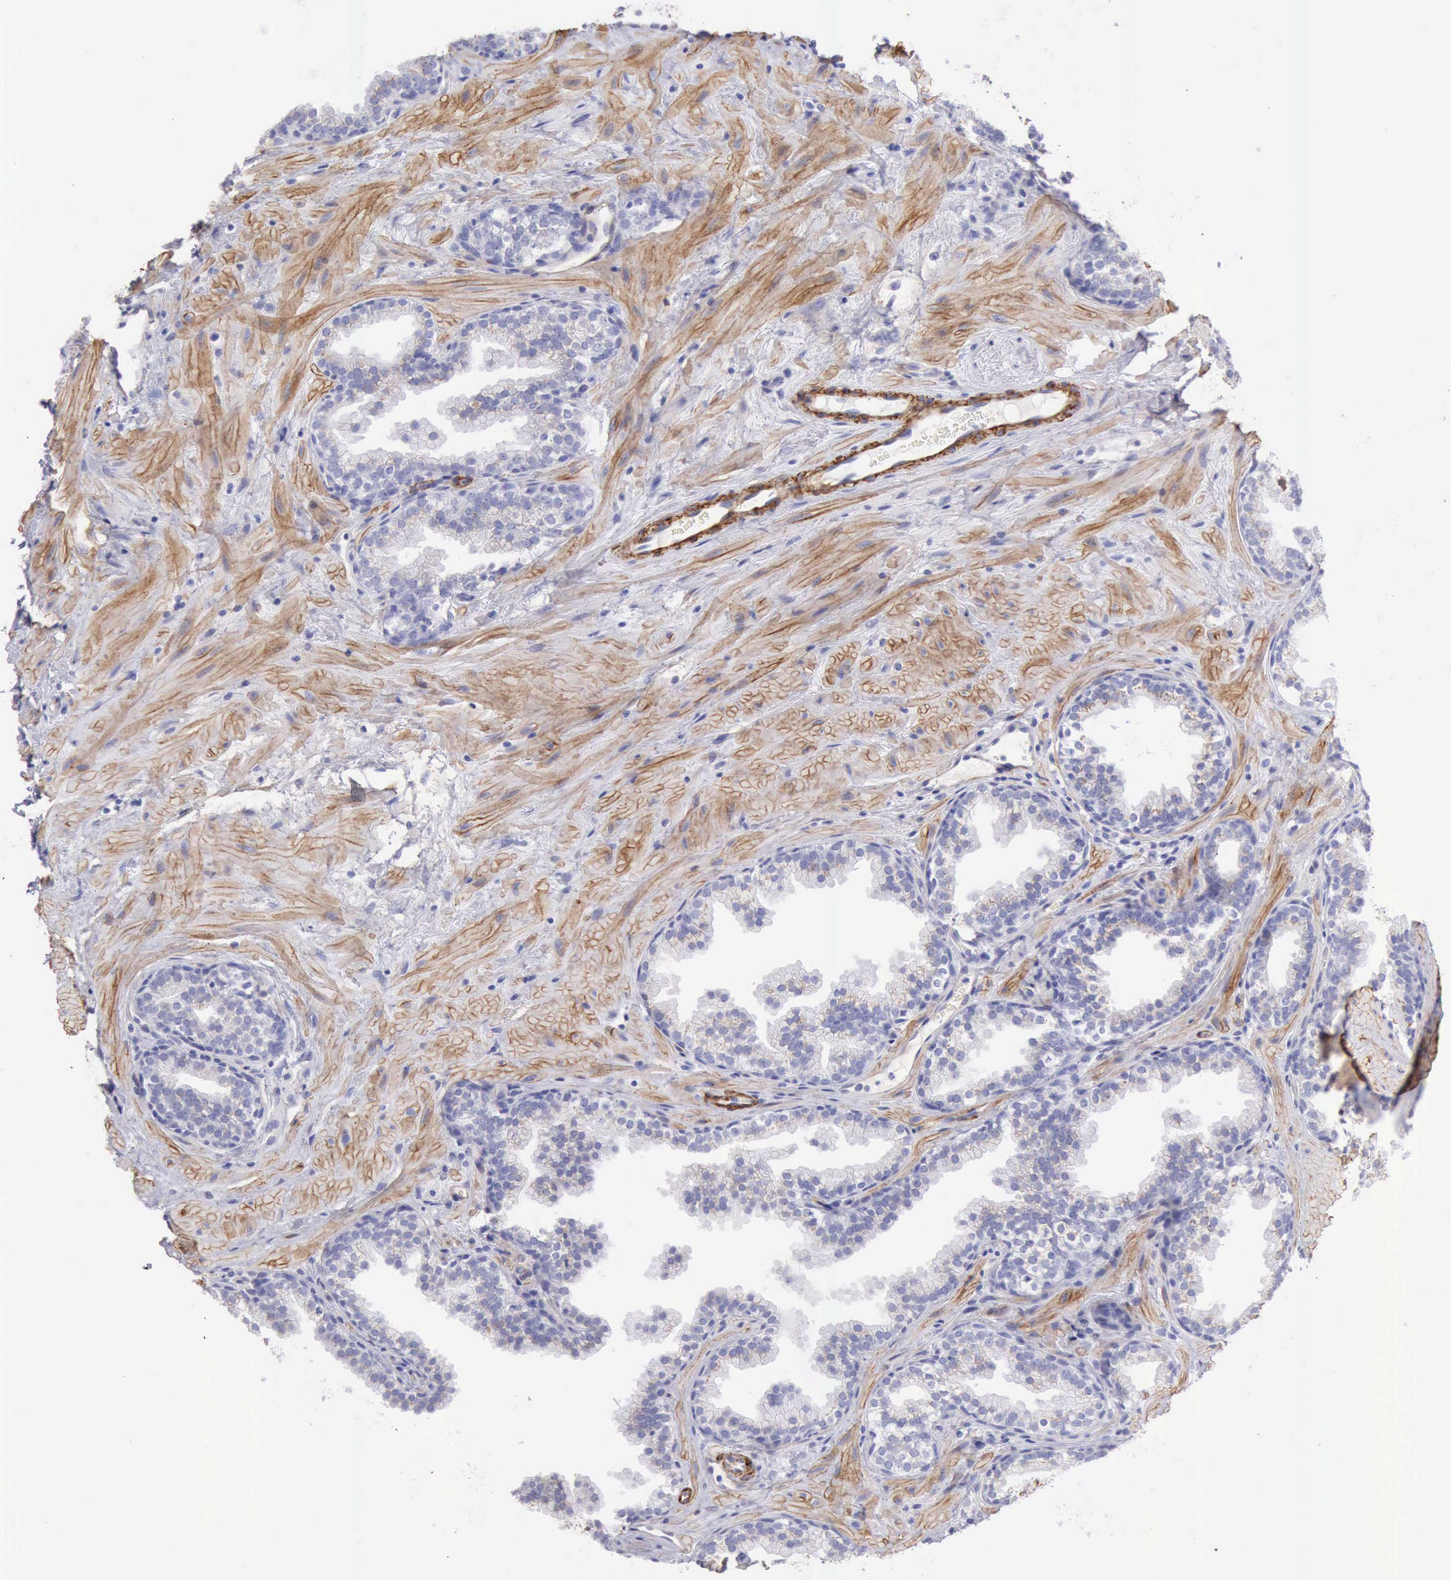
{"staining": {"intensity": "moderate", "quantity": "<25%", "location": "cytoplasmic/membranous"}, "tissue": "prostate", "cell_type": "Glandular cells", "image_type": "normal", "snomed": [{"axis": "morphology", "description": "Normal tissue, NOS"}, {"axis": "topography", "description": "Prostate"}], "caption": "About <25% of glandular cells in benign human prostate reveal moderate cytoplasmic/membranous protein staining as visualized by brown immunohistochemical staining.", "gene": "AOC3", "patient": {"sex": "male", "age": 51}}